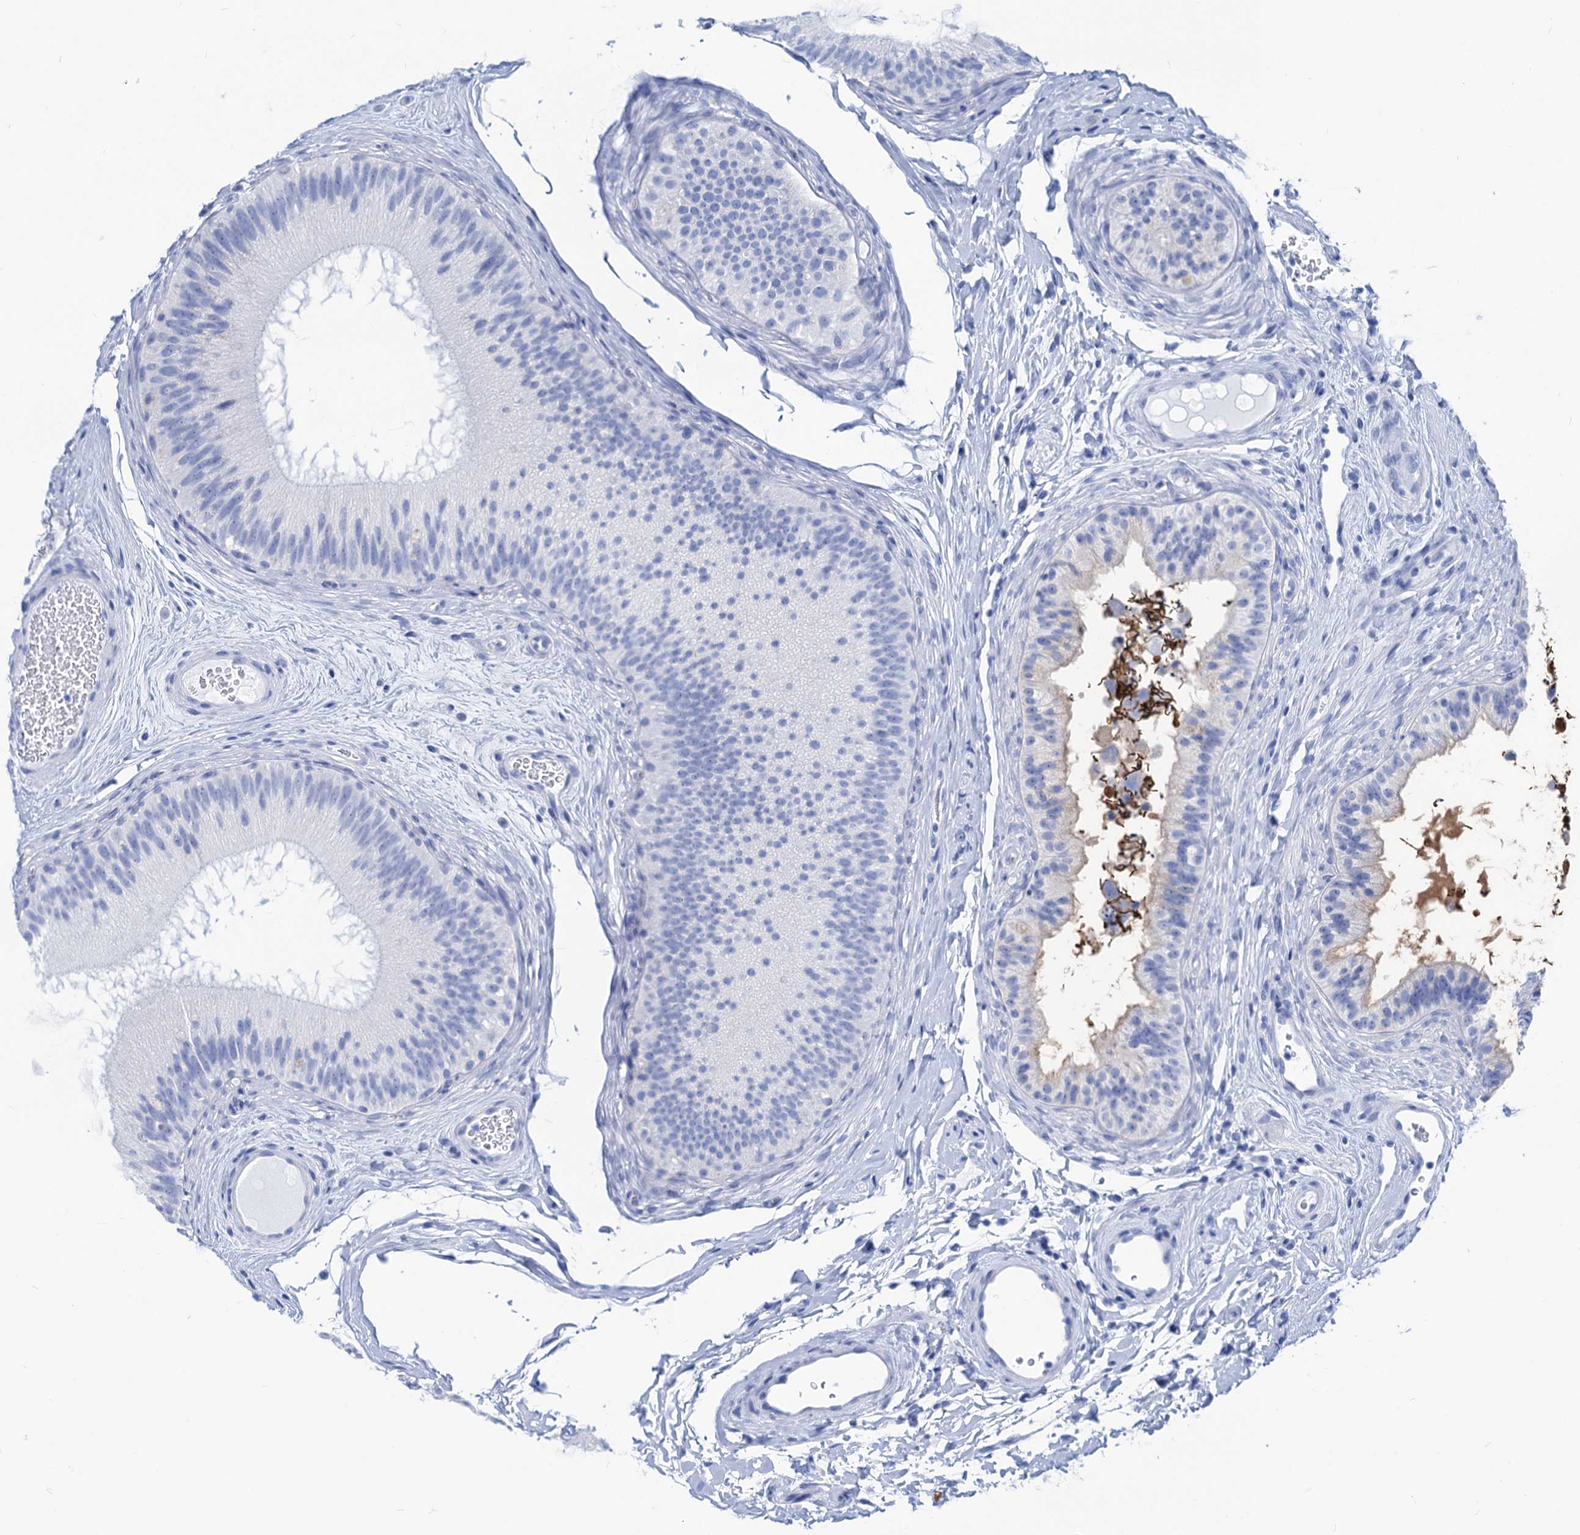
{"staining": {"intensity": "negative", "quantity": "none", "location": "none"}, "tissue": "epididymis", "cell_type": "Glandular cells", "image_type": "normal", "snomed": [{"axis": "morphology", "description": "Normal tissue, NOS"}, {"axis": "topography", "description": "Epididymis"}], "caption": "Immunohistochemical staining of benign epididymis demonstrates no significant positivity in glandular cells.", "gene": "CABYR", "patient": {"sex": "male", "age": 45}}